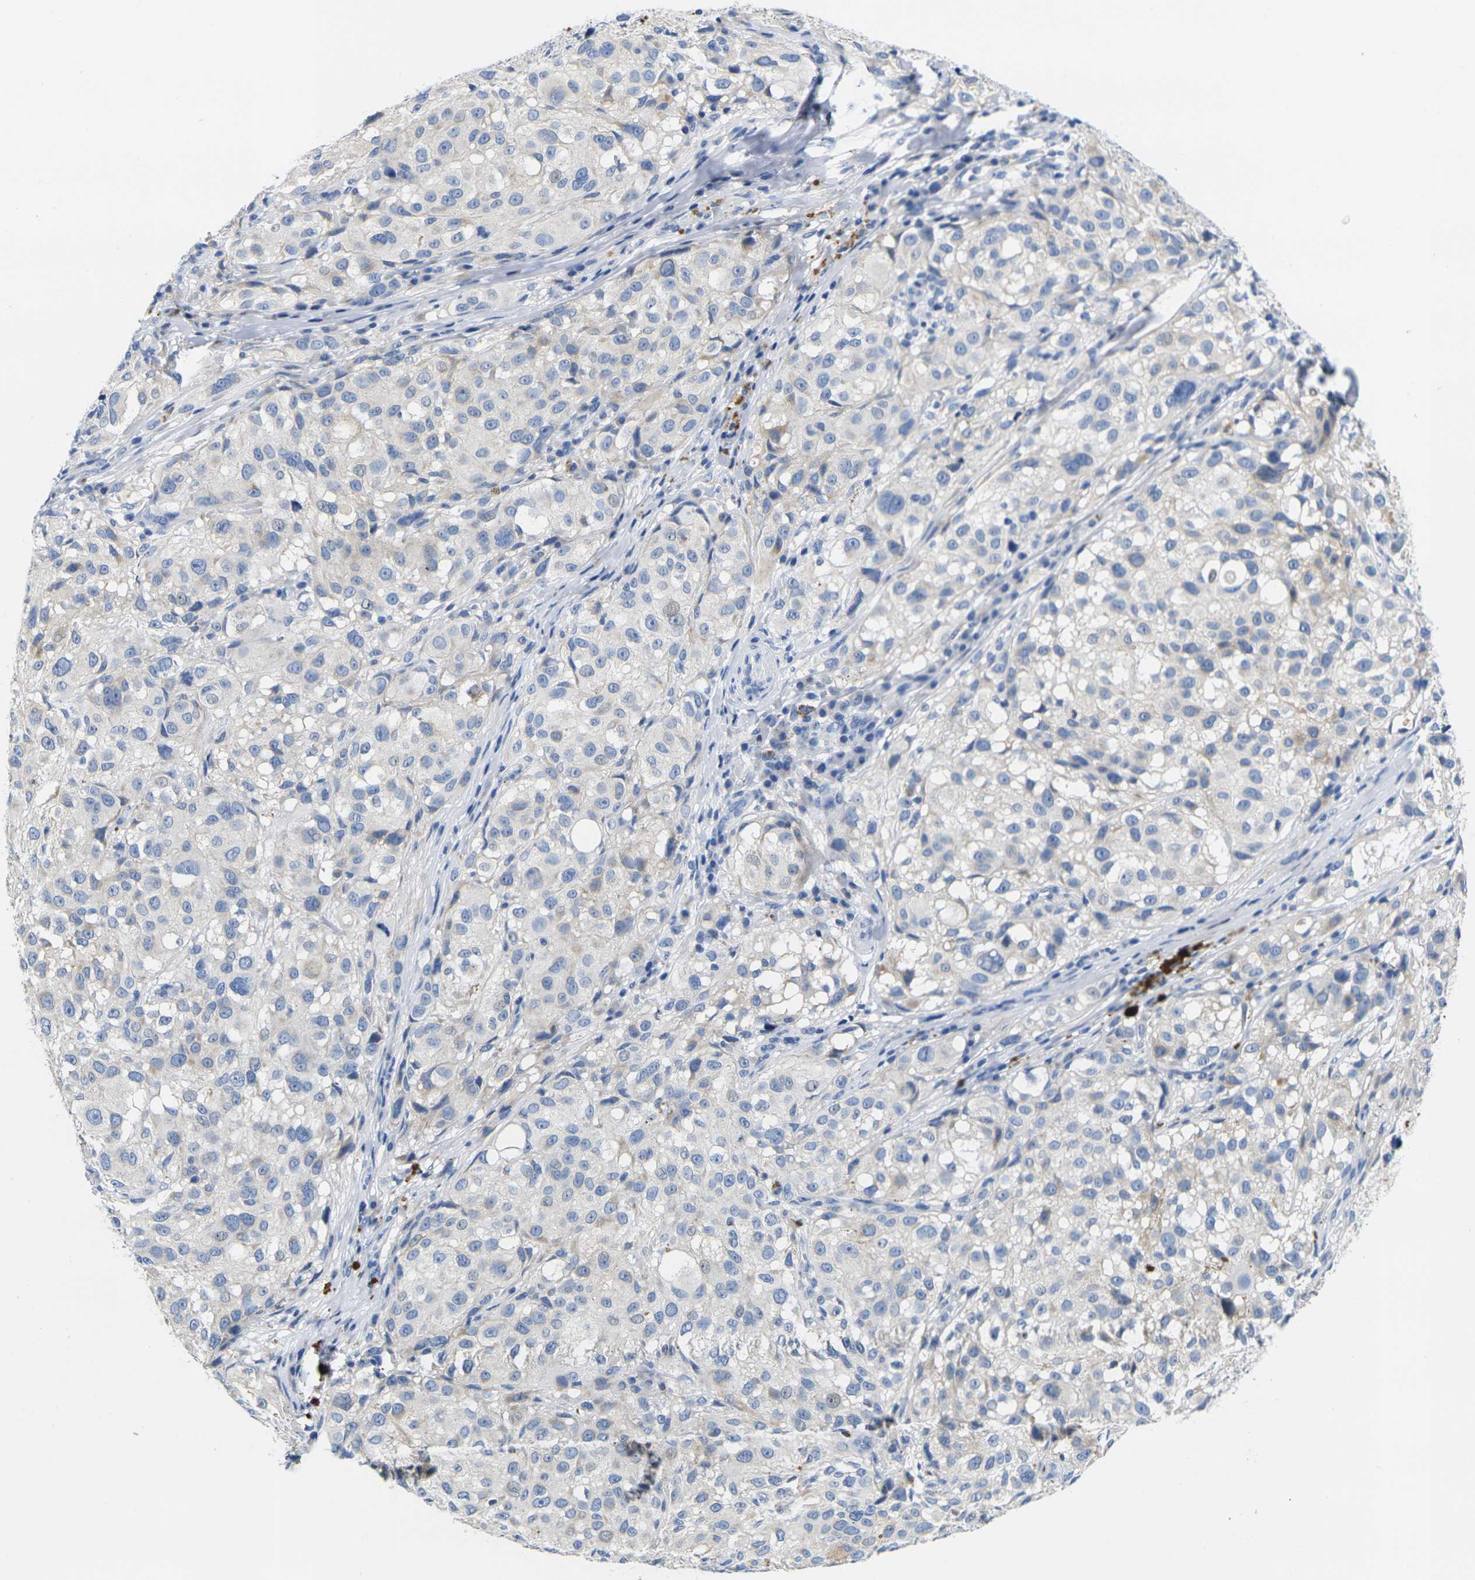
{"staining": {"intensity": "negative", "quantity": "none", "location": "none"}, "tissue": "melanoma", "cell_type": "Tumor cells", "image_type": "cancer", "snomed": [{"axis": "morphology", "description": "Necrosis, NOS"}, {"axis": "morphology", "description": "Malignant melanoma, NOS"}, {"axis": "topography", "description": "Skin"}], "caption": "There is no significant positivity in tumor cells of malignant melanoma.", "gene": "NOCT", "patient": {"sex": "female", "age": 87}}